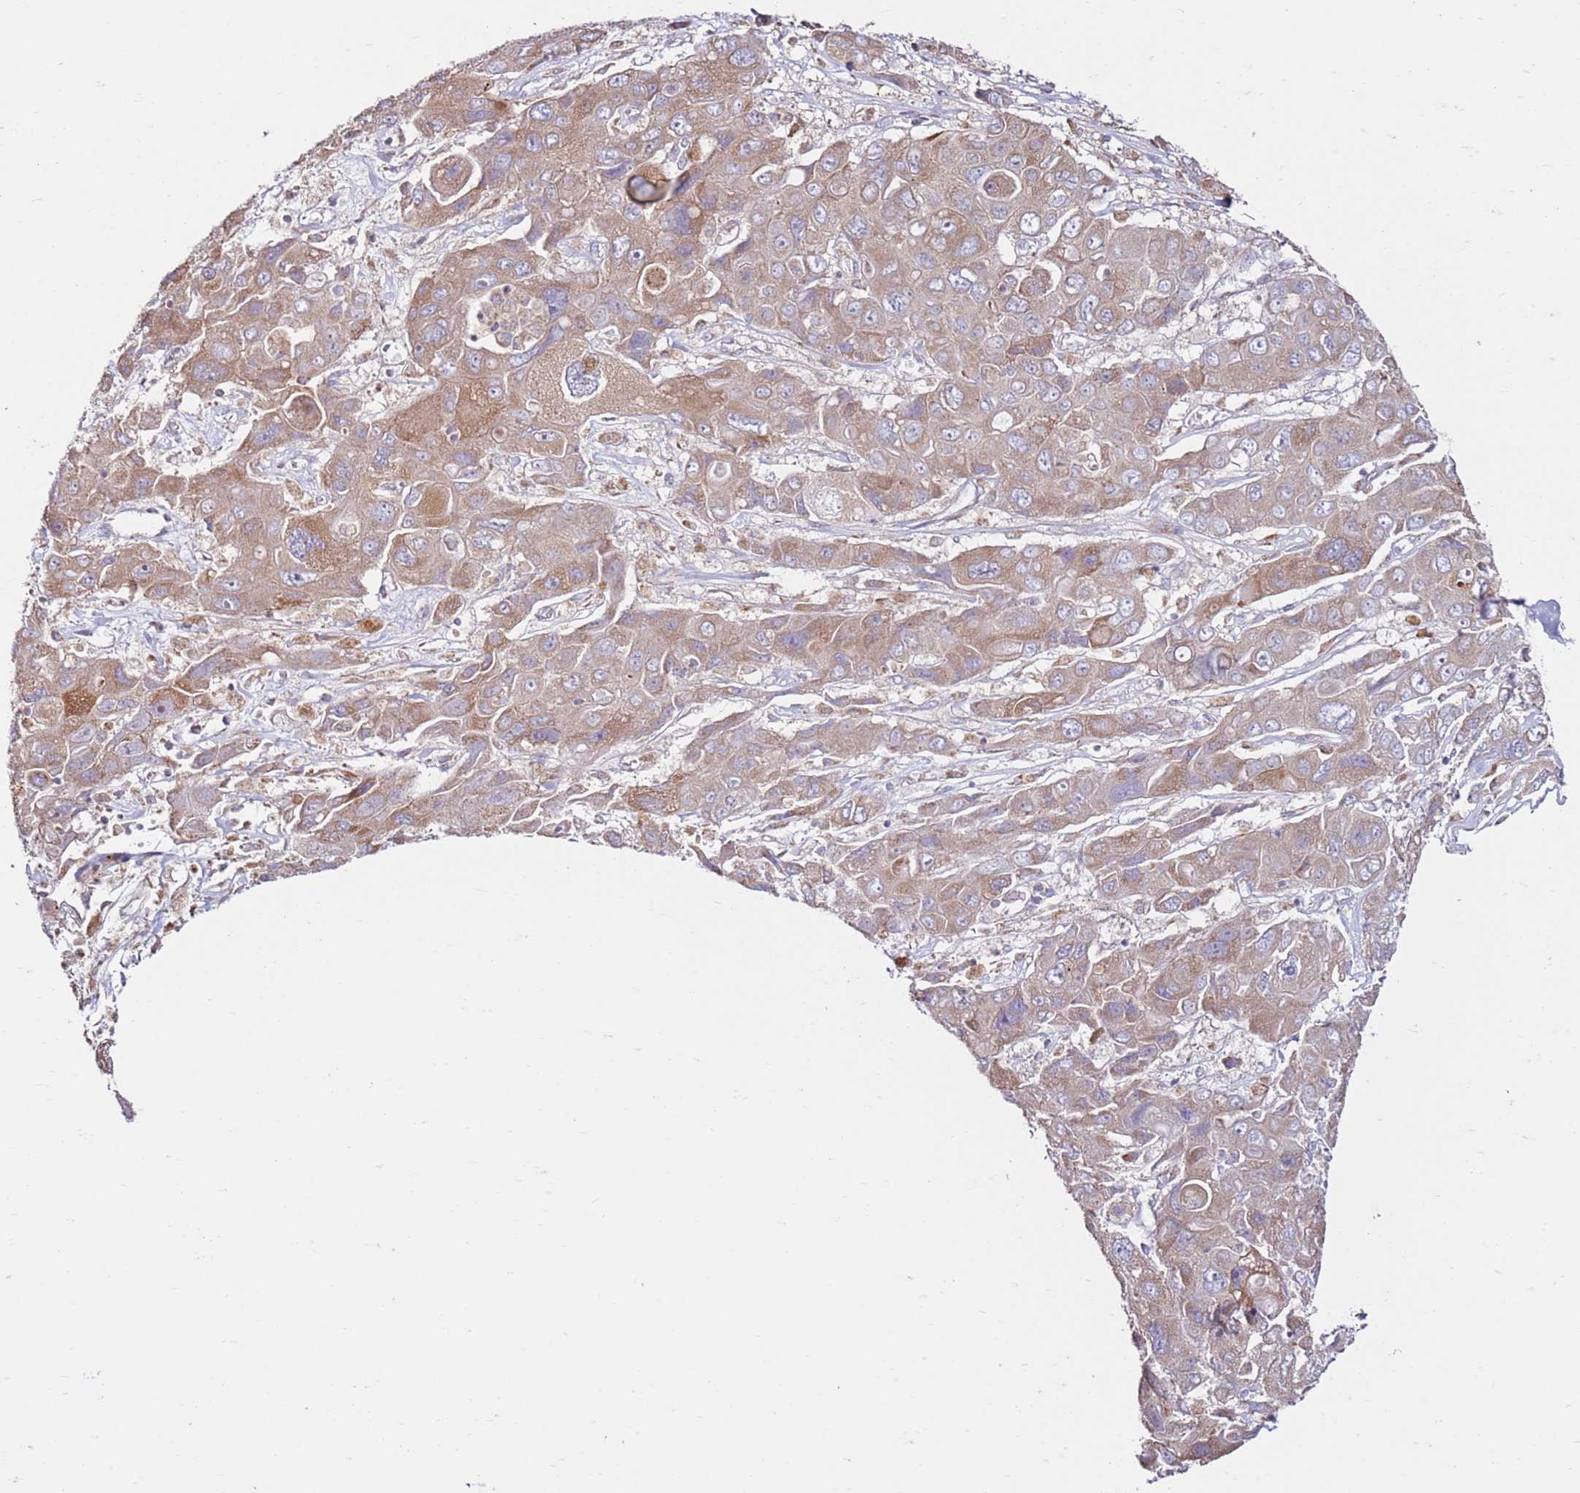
{"staining": {"intensity": "moderate", "quantity": ">75%", "location": "cytoplasmic/membranous"}, "tissue": "liver cancer", "cell_type": "Tumor cells", "image_type": "cancer", "snomed": [{"axis": "morphology", "description": "Cholangiocarcinoma"}, {"axis": "topography", "description": "Liver"}], "caption": "A medium amount of moderate cytoplasmic/membranous expression is present in about >75% of tumor cells in liver cancer (cholangiocarcinoma) tissue. (DAB = brown stain, brightfield microscopy at high magnification).", "gene": "CNOT9", "patient": {"sex": "male", "age": 67}}